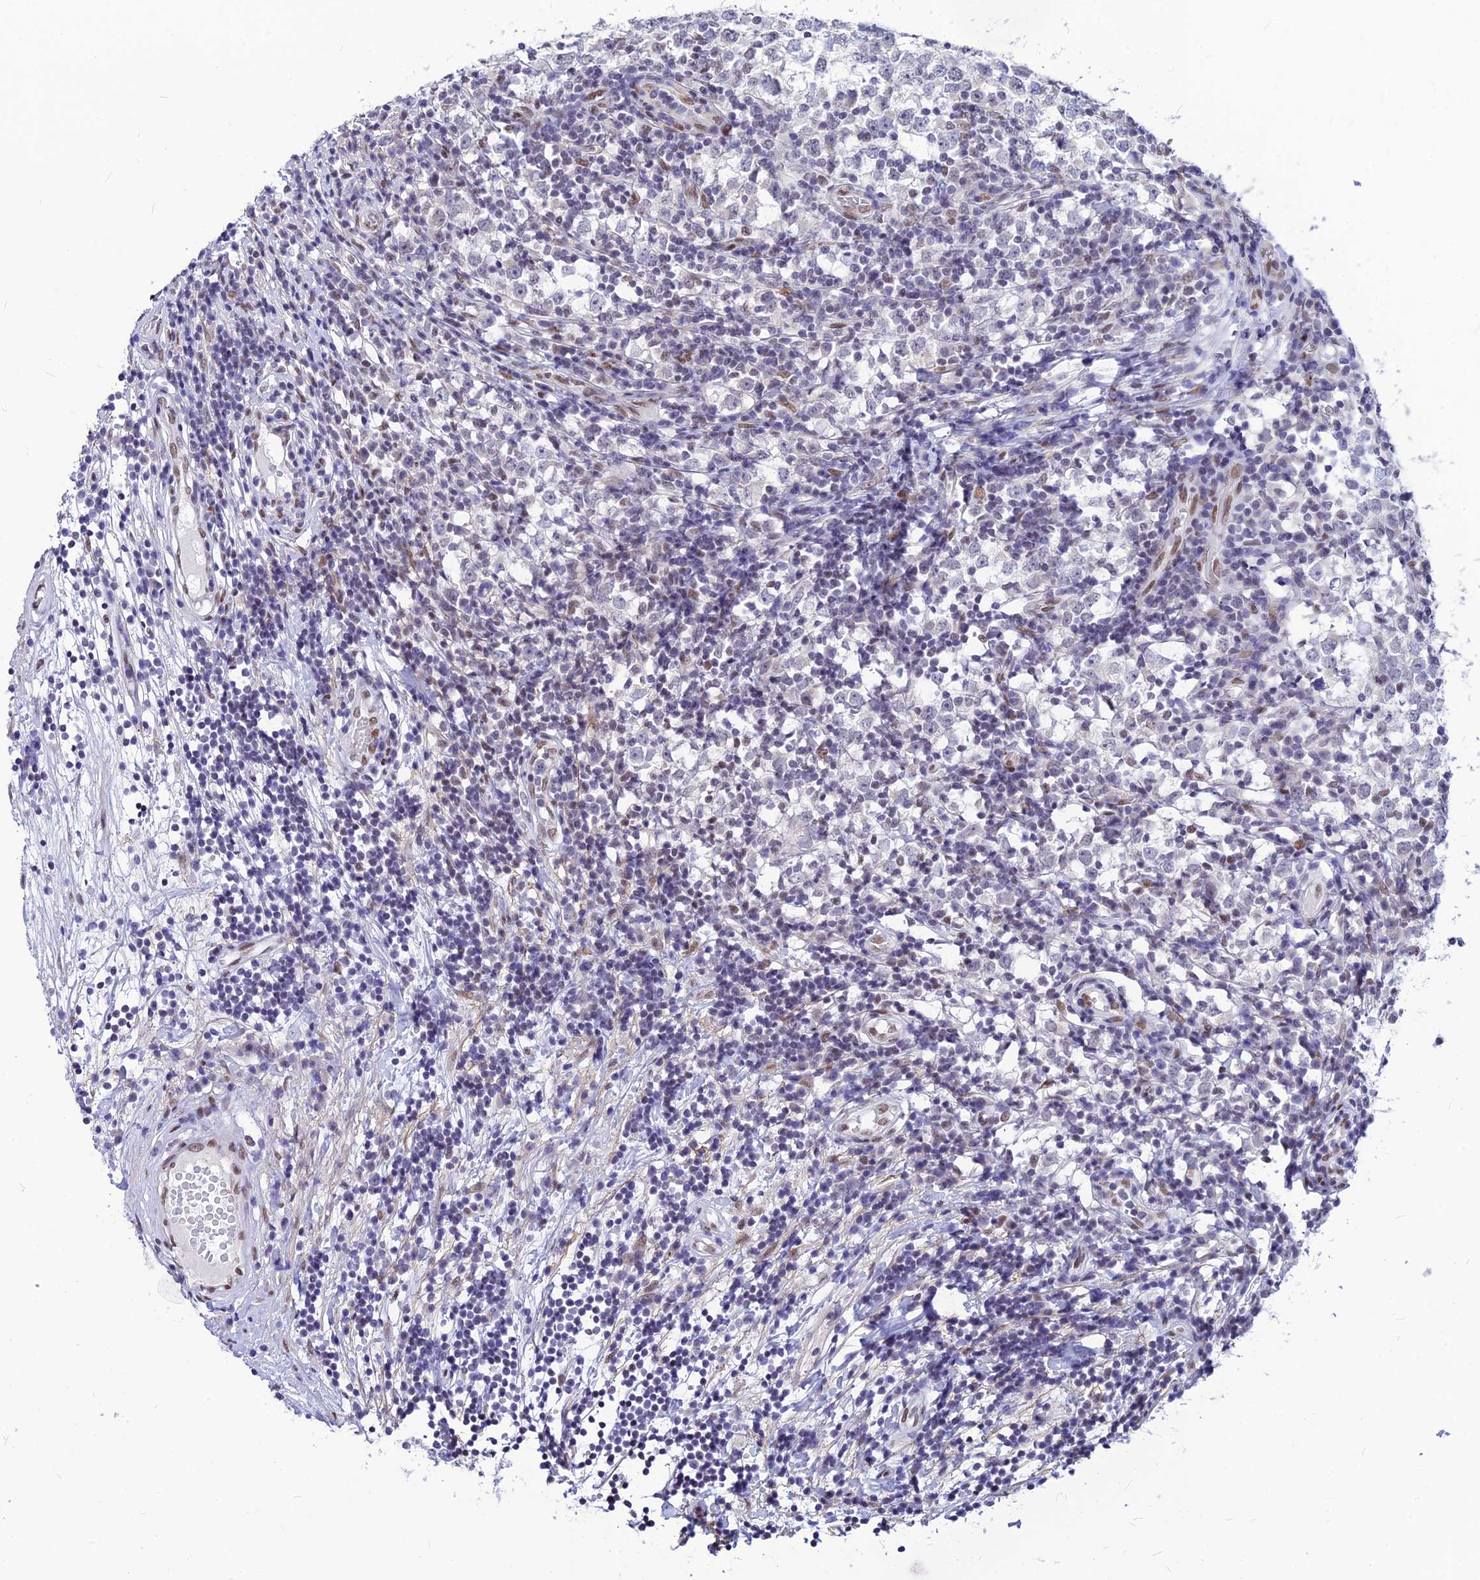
{"staining": {"intensity": "negative", "quantity": "none", "location": "none"}, "tissue": "testis cancer", "cell_type": "Tumor cells", "image_type": "cancer", "snomed": [{"axis": "morphology", "description": "Seminoma, NOS"}, {"axis": "topography", "description": "Testis"}], "caption": "This is an immunohistochemistry (IHC) micrograph of human seminoma (testis). There is no positivity in tumor cells.", "gene": "KCTD13", "patient": {"sex": "male", "age": 65}}